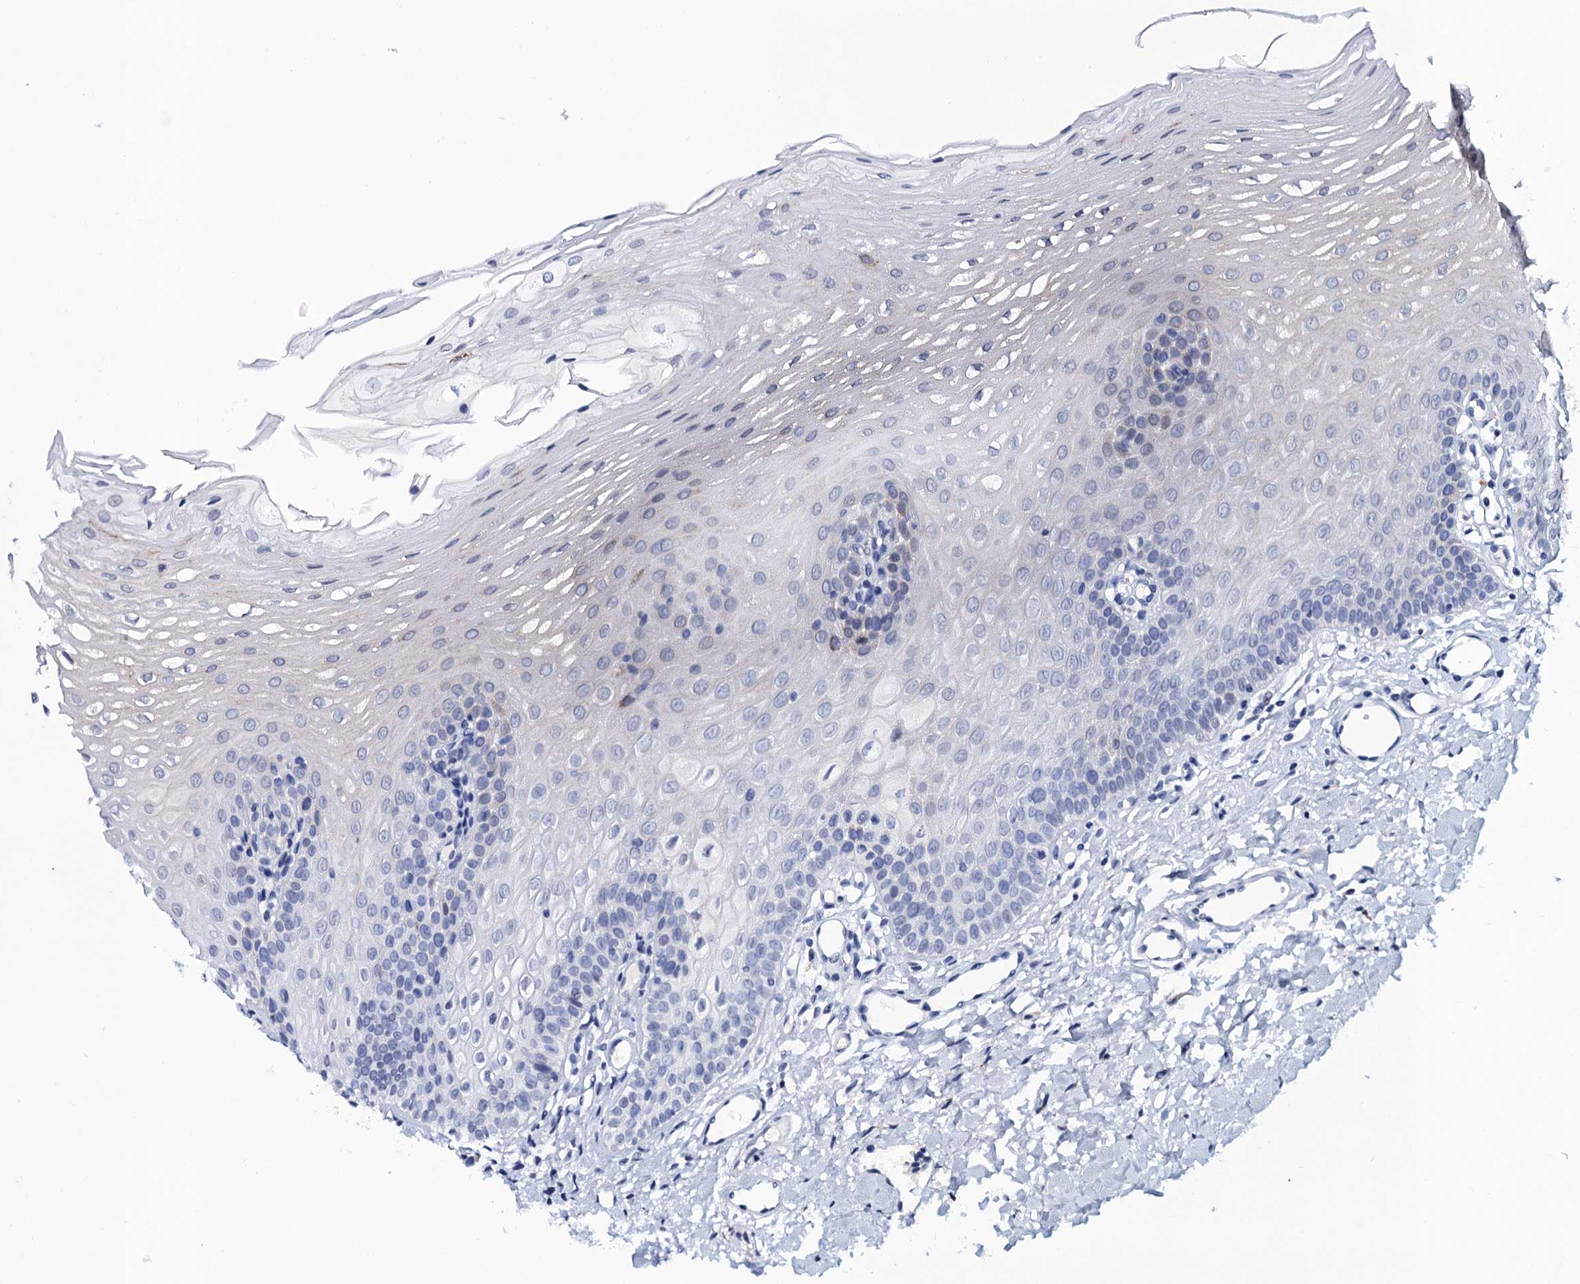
{"staining": {"intensity": "negative", "quantity": "none", "location": "none"}, "tissue": "oral mucosa", "cell_type": "Squamous epithelial cells", "image_type": "normal", "snomed": [{"axis": "morphology", "description": "Normal tissue, NOS"}, {"axis": "topography", "description": "Oral tissue"}], "caption": "IHC image of benign human oral mucosa stained for a protein (brown), which displays no positivity in squamous epithelial cells. (Brightfield microscopy of DAB immunohistochemistry at high magnification).", "gene": "SLC7A10", "patient": {"sex": "female", "age": 39}}